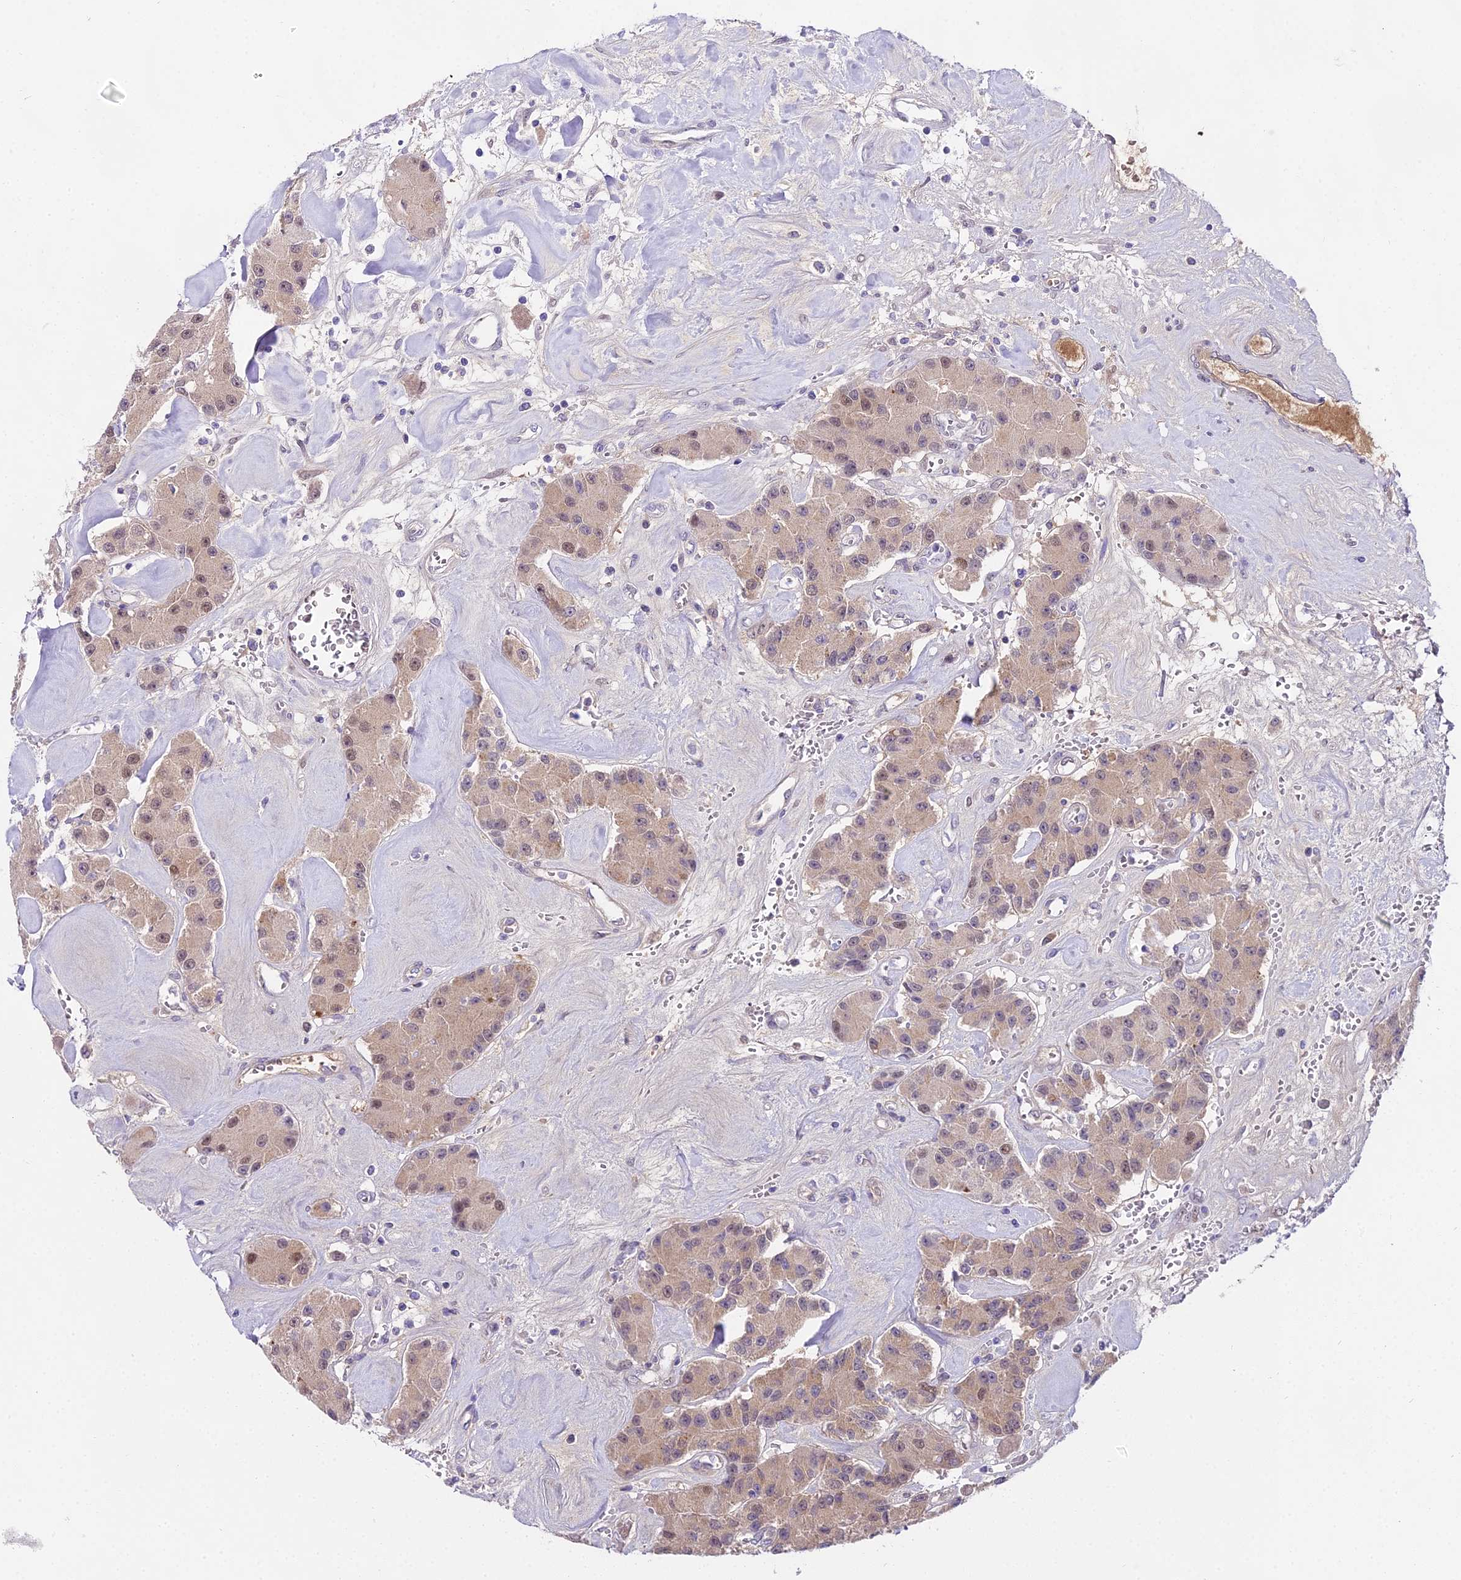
{"staining": {"intensity": "weak", "quantity": "25%-75%", "location": "nuclear"}, "tissue": "carcinoid", "cell_type": "Tumor cells", "image_type": "cancer", "snomed": [{"axis": "morphology", "description": "Carcinoid, malignant, NOS"}, {"axis": "topography", "description": "Pancreas"}], "caption": "DAB immunohistochemical staining of human carcinoid displays weak nuclear protein expression in about 25%-75% of tumor cells.", "gene": "MAT2A", "patient": {"sex": "male", "age": 41}}